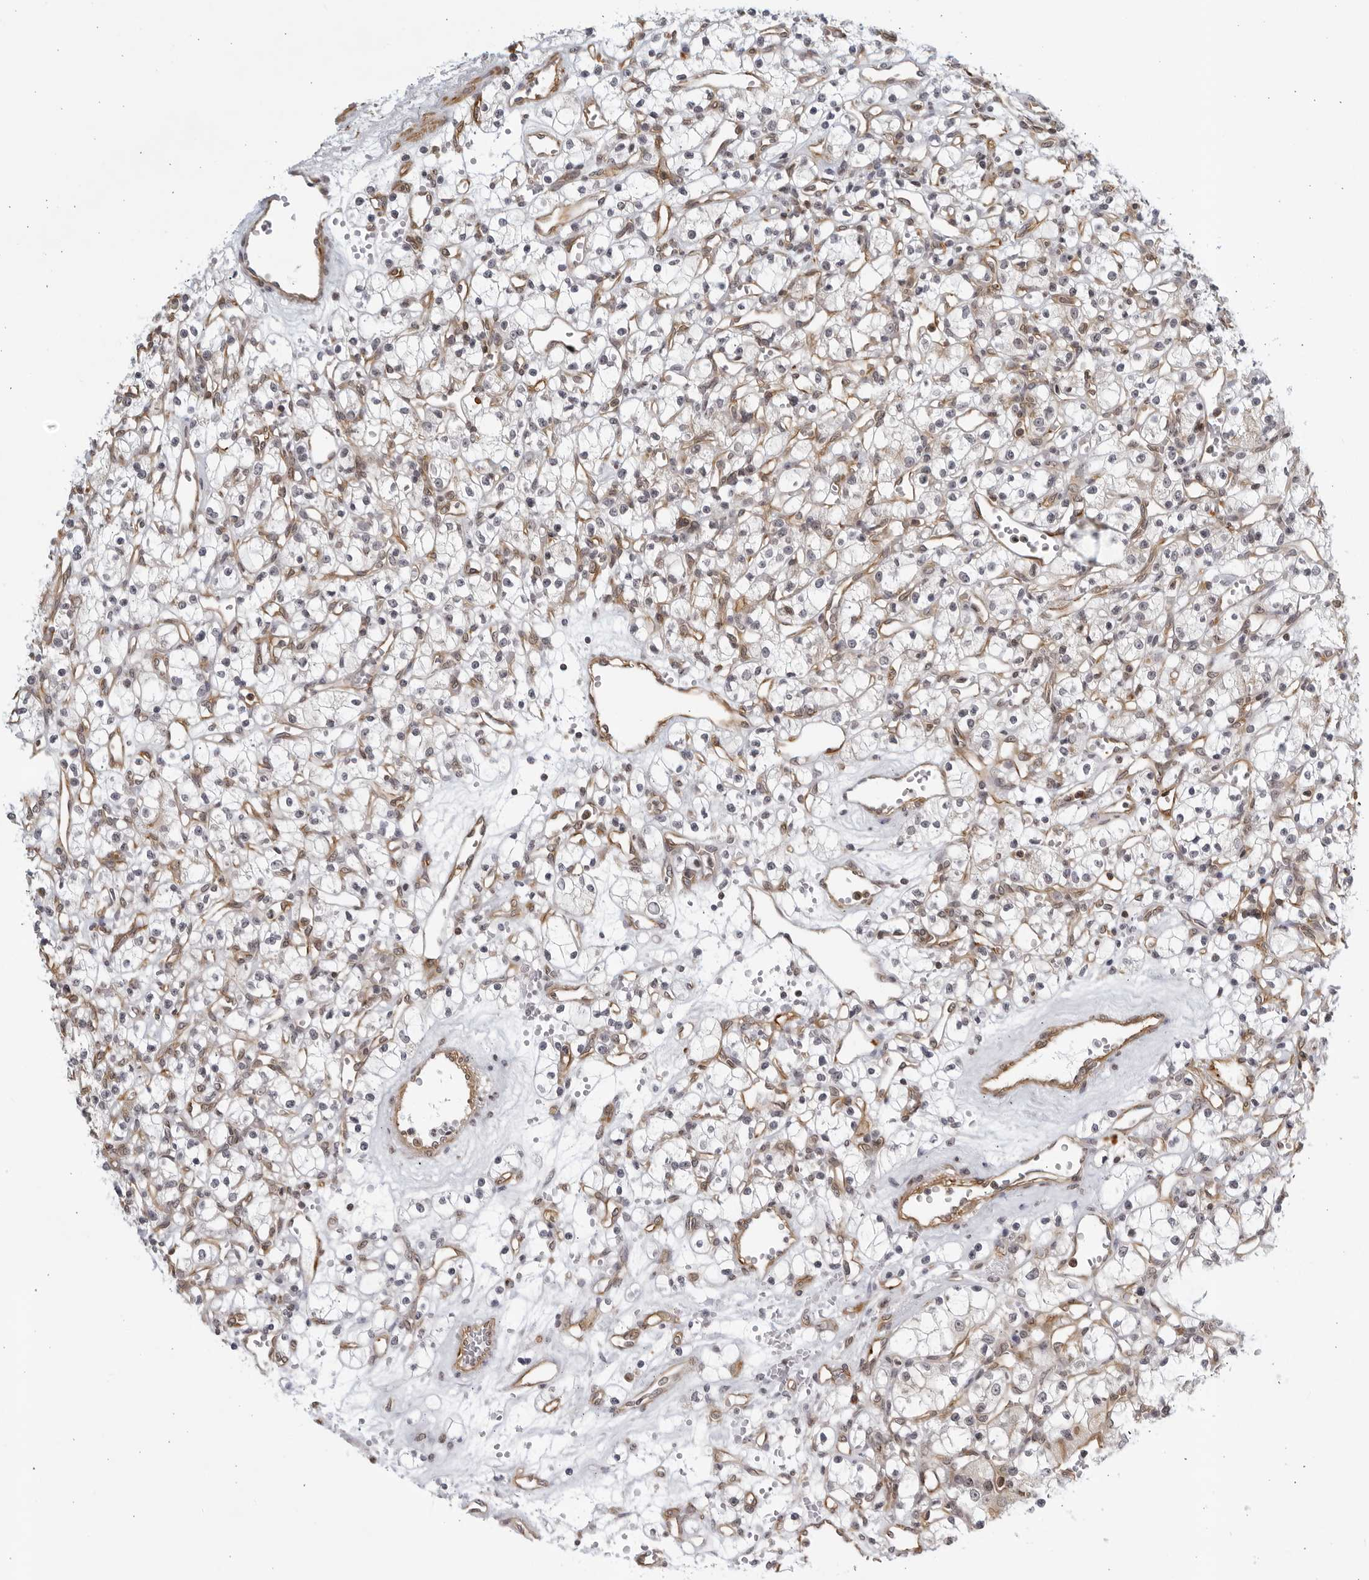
{"staining": {"intensity": "negative", "quantity": "none", "location": "none"}, "tissue": "renal cancer", "cell_type": "Tumor cells", "image_type": "cancer", "snomed": [{"axis": "morphology", "description": "Adenocarcinoma, NOS"}, {"axis": "topography", "description": "Kidney"}], "caption": "High magnification brightfield microscopy of renal cancer (adenocarcinoma) stained with DAB (brown) and counterstained with hematoxylin (blue): tumor cells show no significant staining.", "gene": "SERTAD4", "patient": {"sex": "female", "age": 59}}